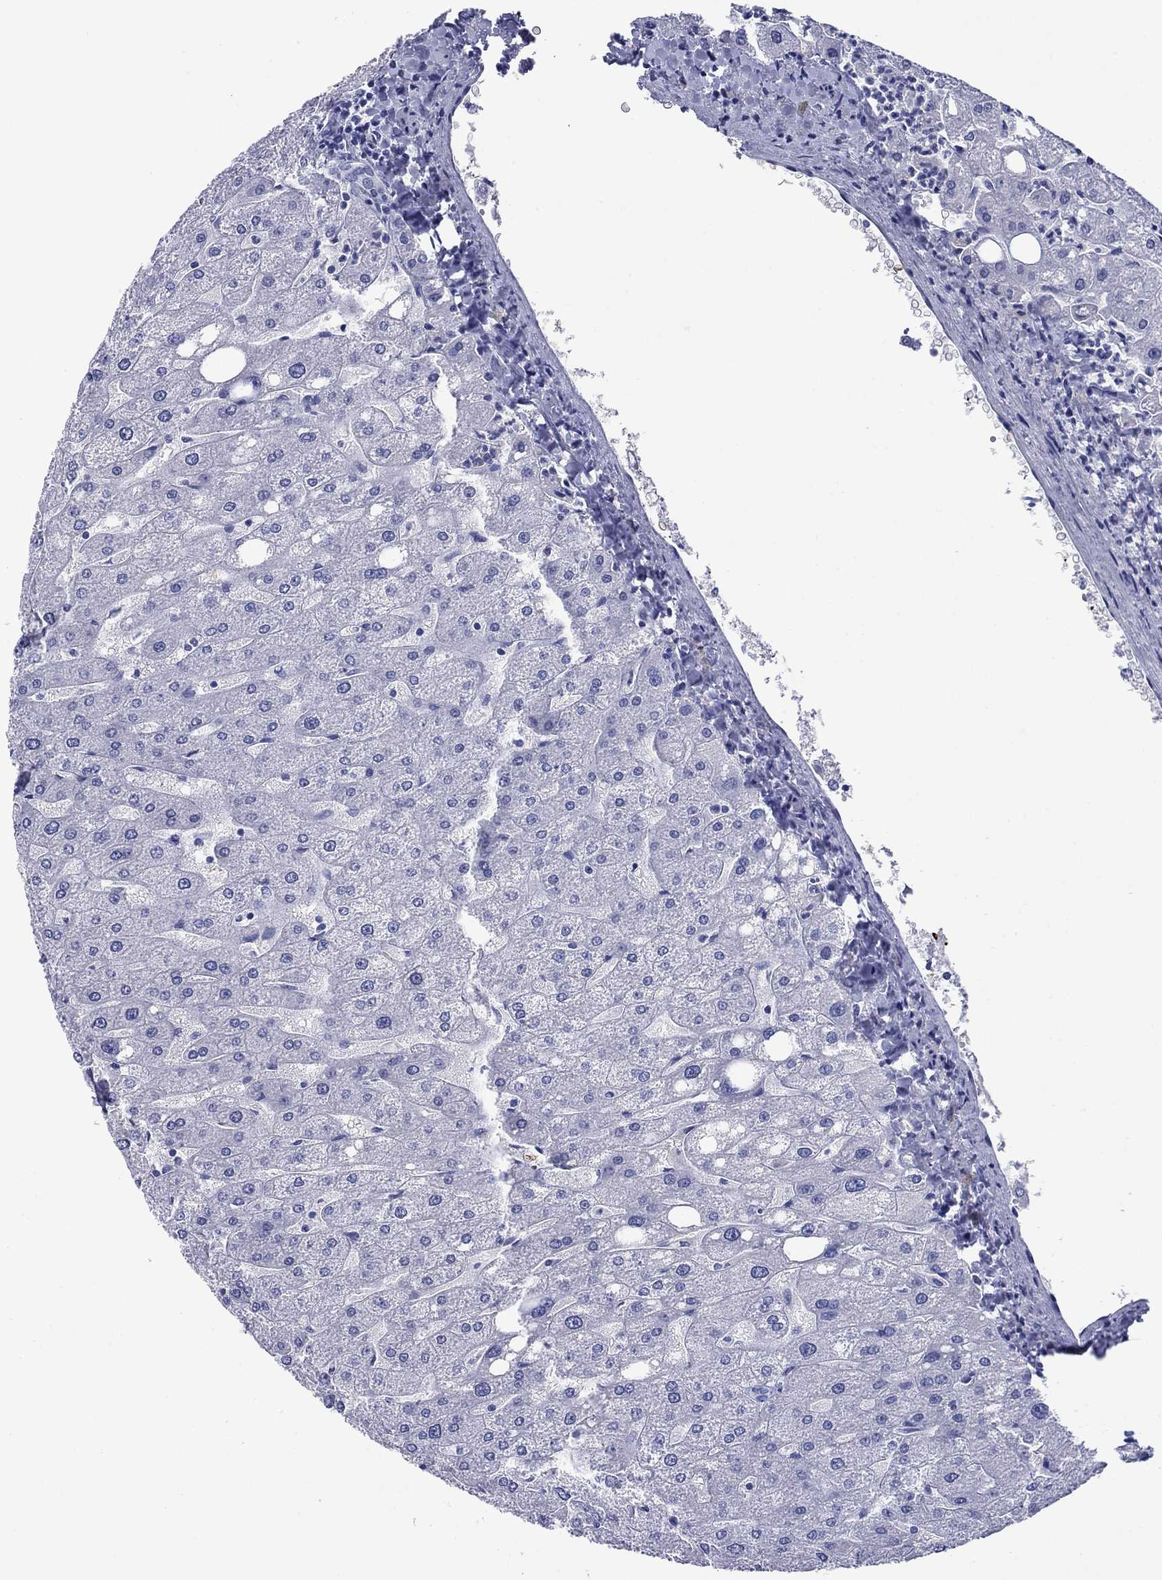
{"staining": {"intensity": "negative", "quantity": "none", "location": "none"}, "tissue": "liver", "cell_type": "Cholangiocytes", "image_type": "normal", "snomed": [{"axis": "morphology", "description": "Normal tissue, NOS"}, {"axis": "topography", "description": "Liver"}], "caption": "Cholangiocytes show no significant expression in benign liver. (DAB IHC with hematoxylin counter stain).", "gene": "ROM1", "patient": {"sex": "male", "age": 67}}